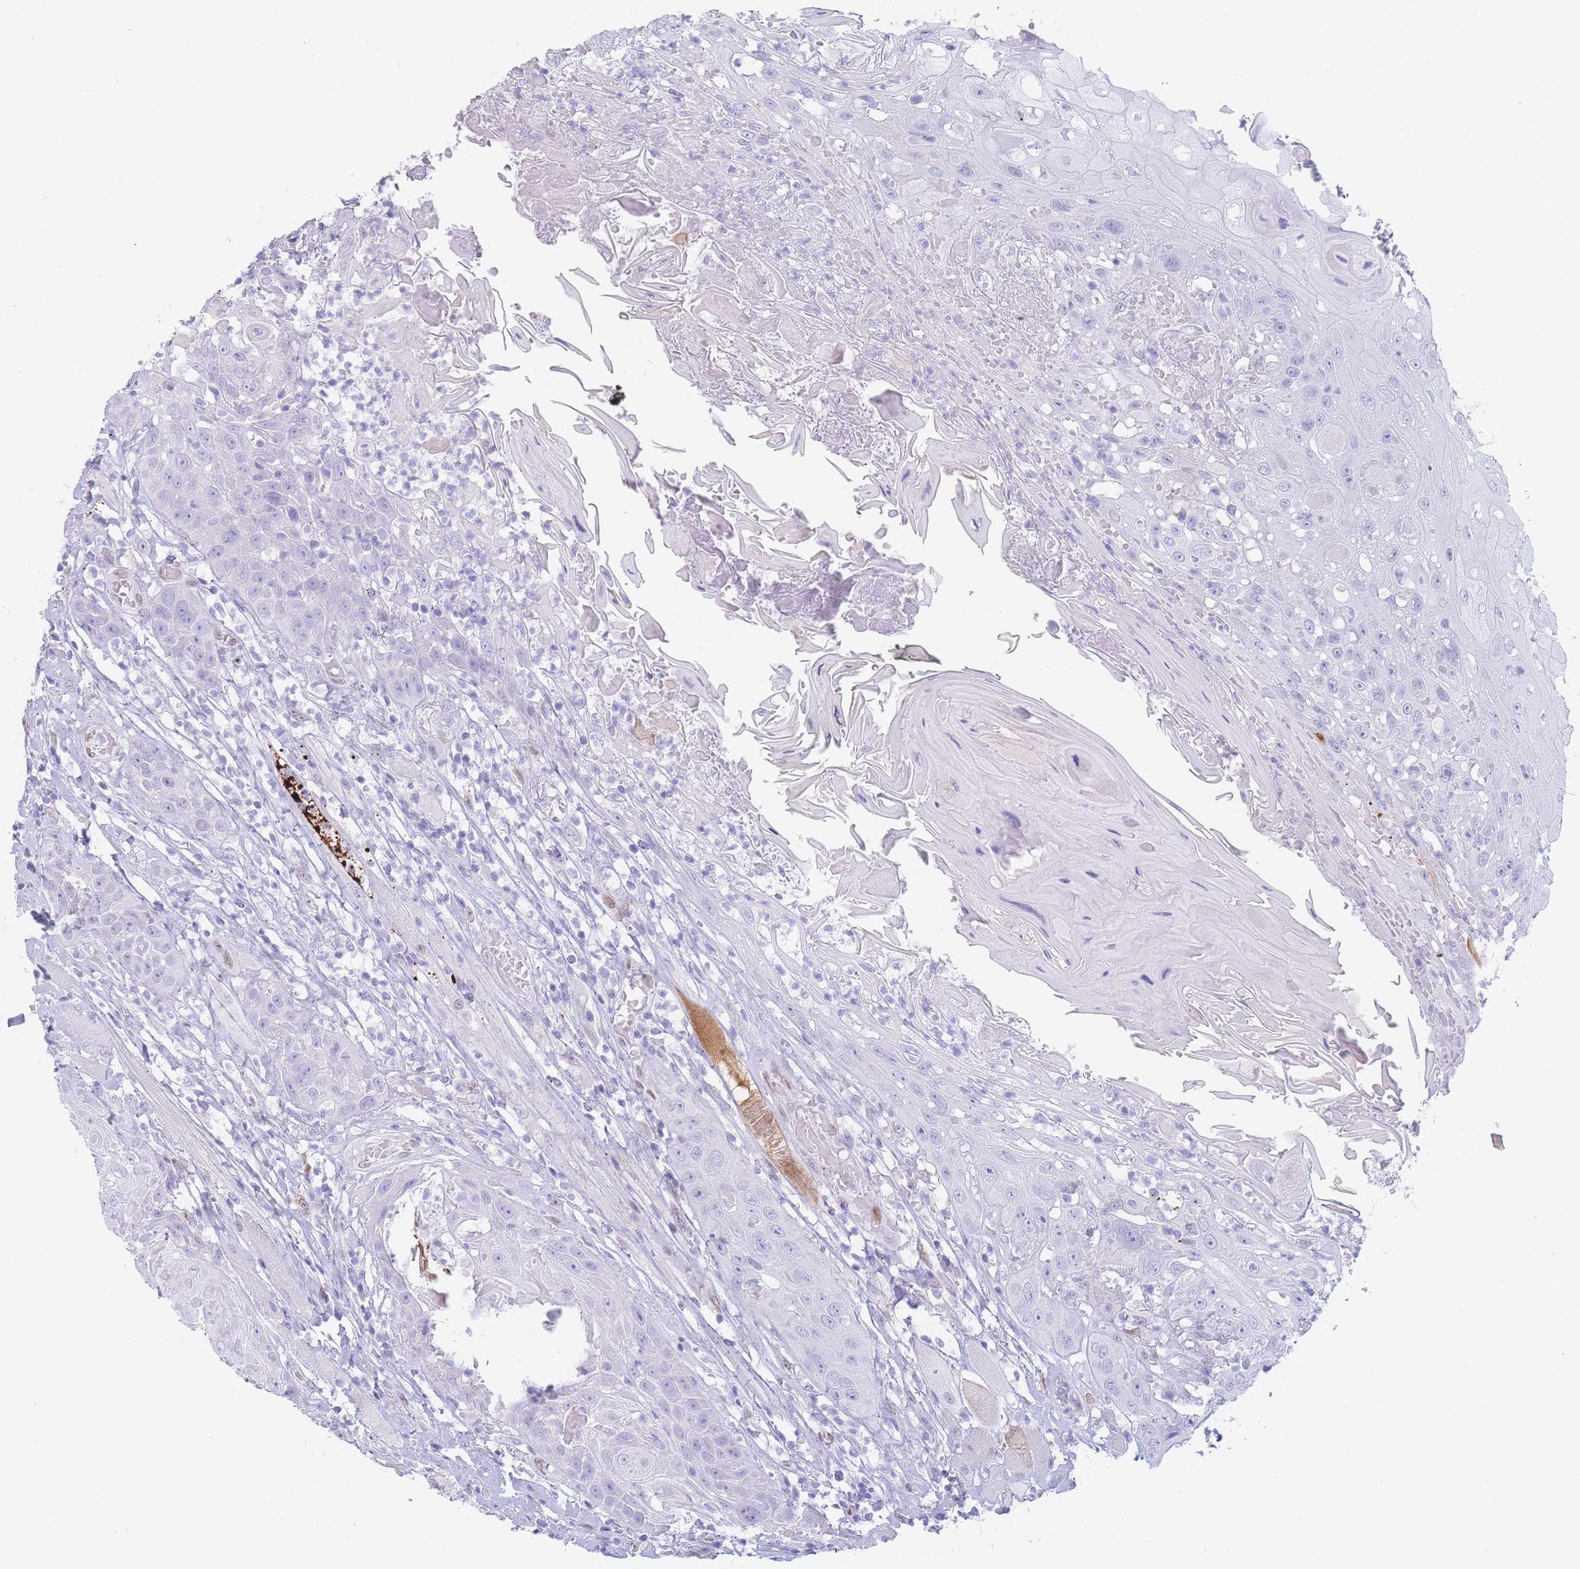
{"staining": {"intensity": "negative", "quantity": "none", "location": "none"}, "tissue": "head and neck cancer", "cell_type": "Tumor cells", "image_type": "cancer", "snomed": [{"axis": "morphology", "description": "Squamous cell carcinoma, NOS"}, {"axis": "topography", "description": "Head-Neck"}], "caption": "An immunohistochemistry (IHC) histopathology image of head and neck cancer is shown. There is no staining in tumor cells of head and neck cancer. The staining is performed using DAB brown chromogen with nuclei counter-stained in using hematoxylin.", "gene": "PSMB5", "patient": {"sex": "female", "age": 59}}